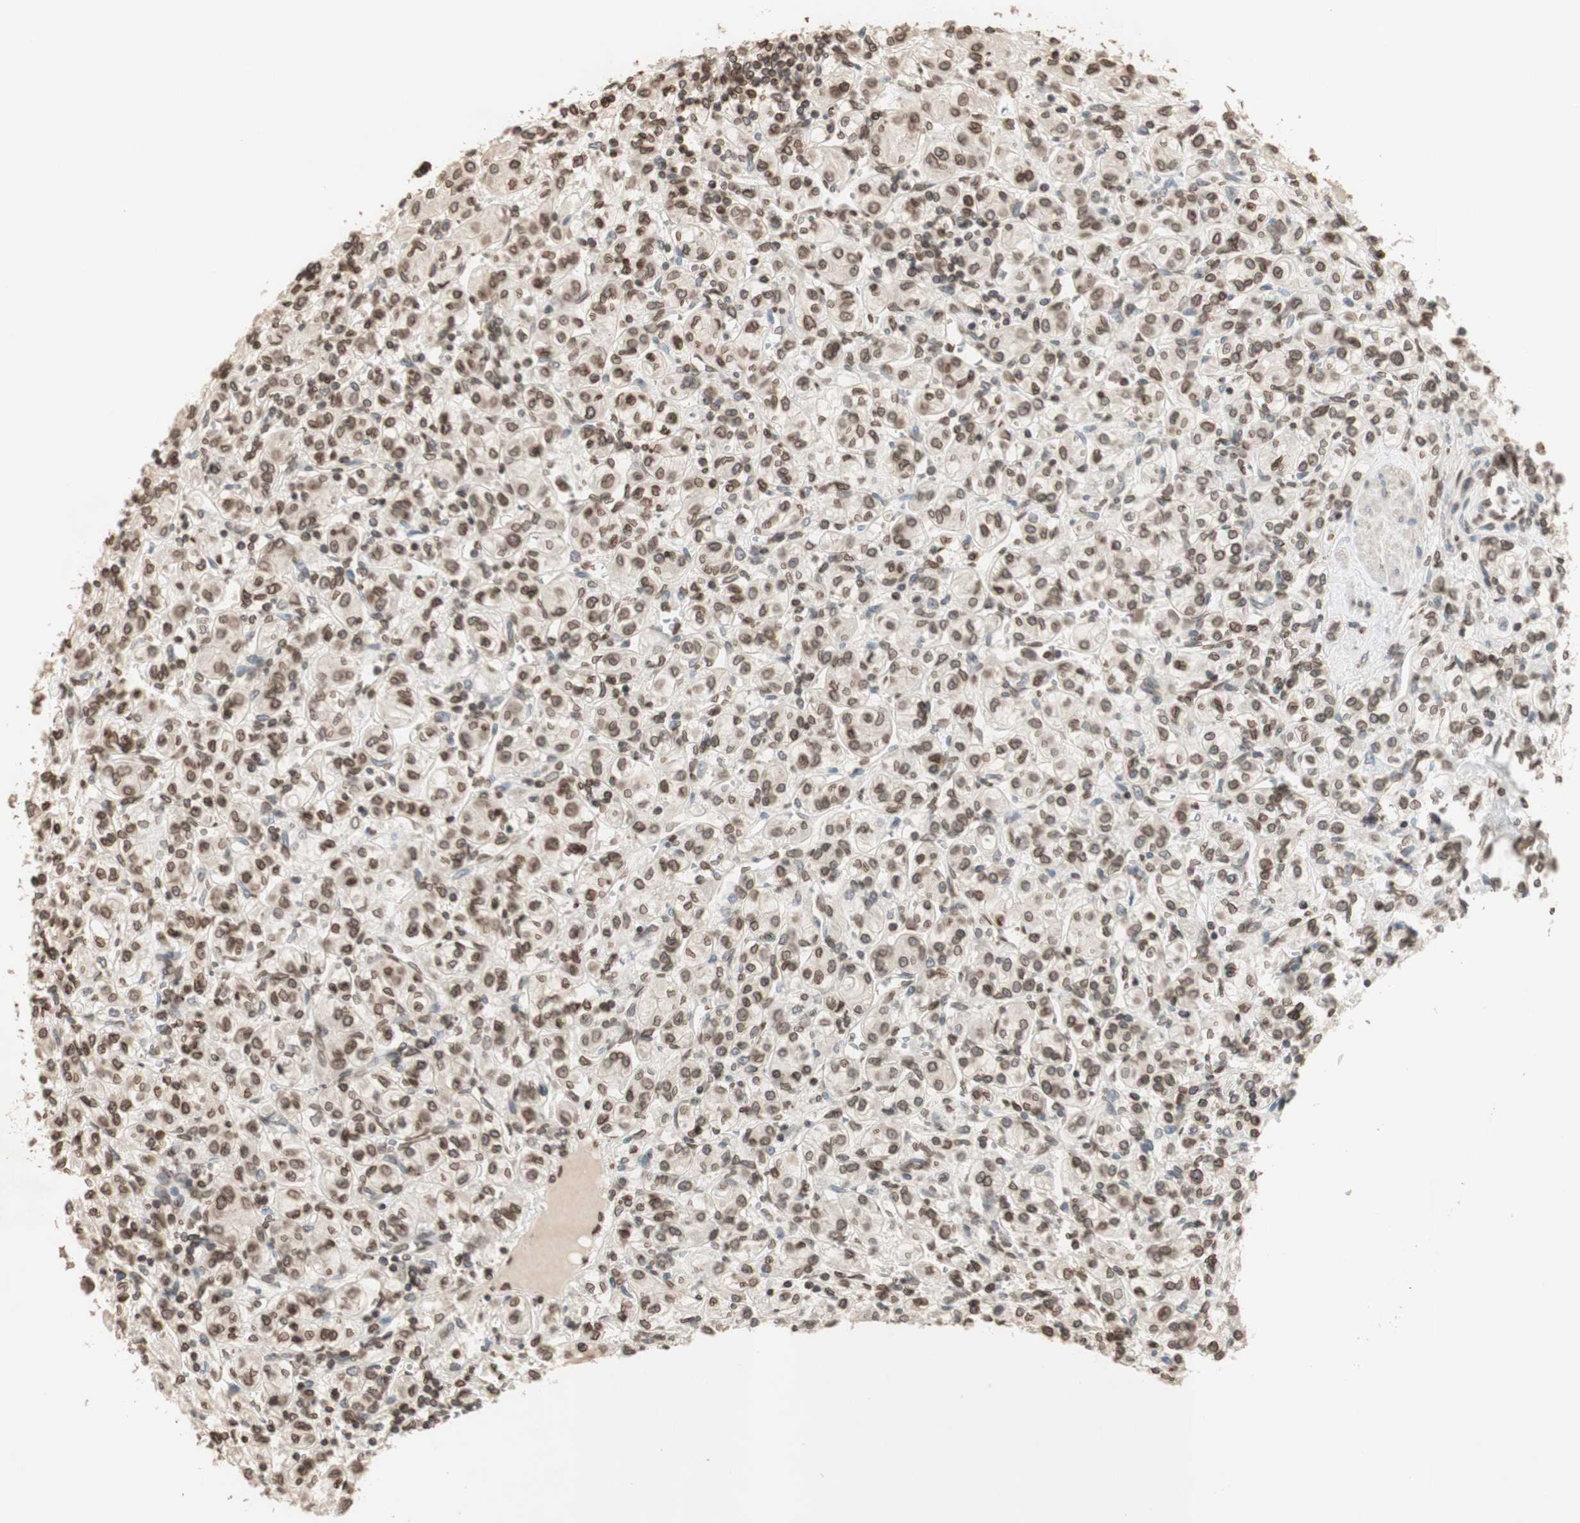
{"staining": {"intensity": "moderate", "quantity": ">75%", "location": "nuclear"}, "tissue": "renal cancer", "cell_type": "Tumor cells", "image_type": "cancer", "snomed": [{"axis": "morphology", "description": "Adenocarcinoma, NOS"}, {"axis": "topography", "description": "Kidney"}], "caption": "Immunohistochemical staining of human renal cancer (adenocarcinoma) shows moderate nuclear protein staining in about >75% of tumor cells.", "gene": "TMPO", "patient": {"sex": "male", "age": 77}}